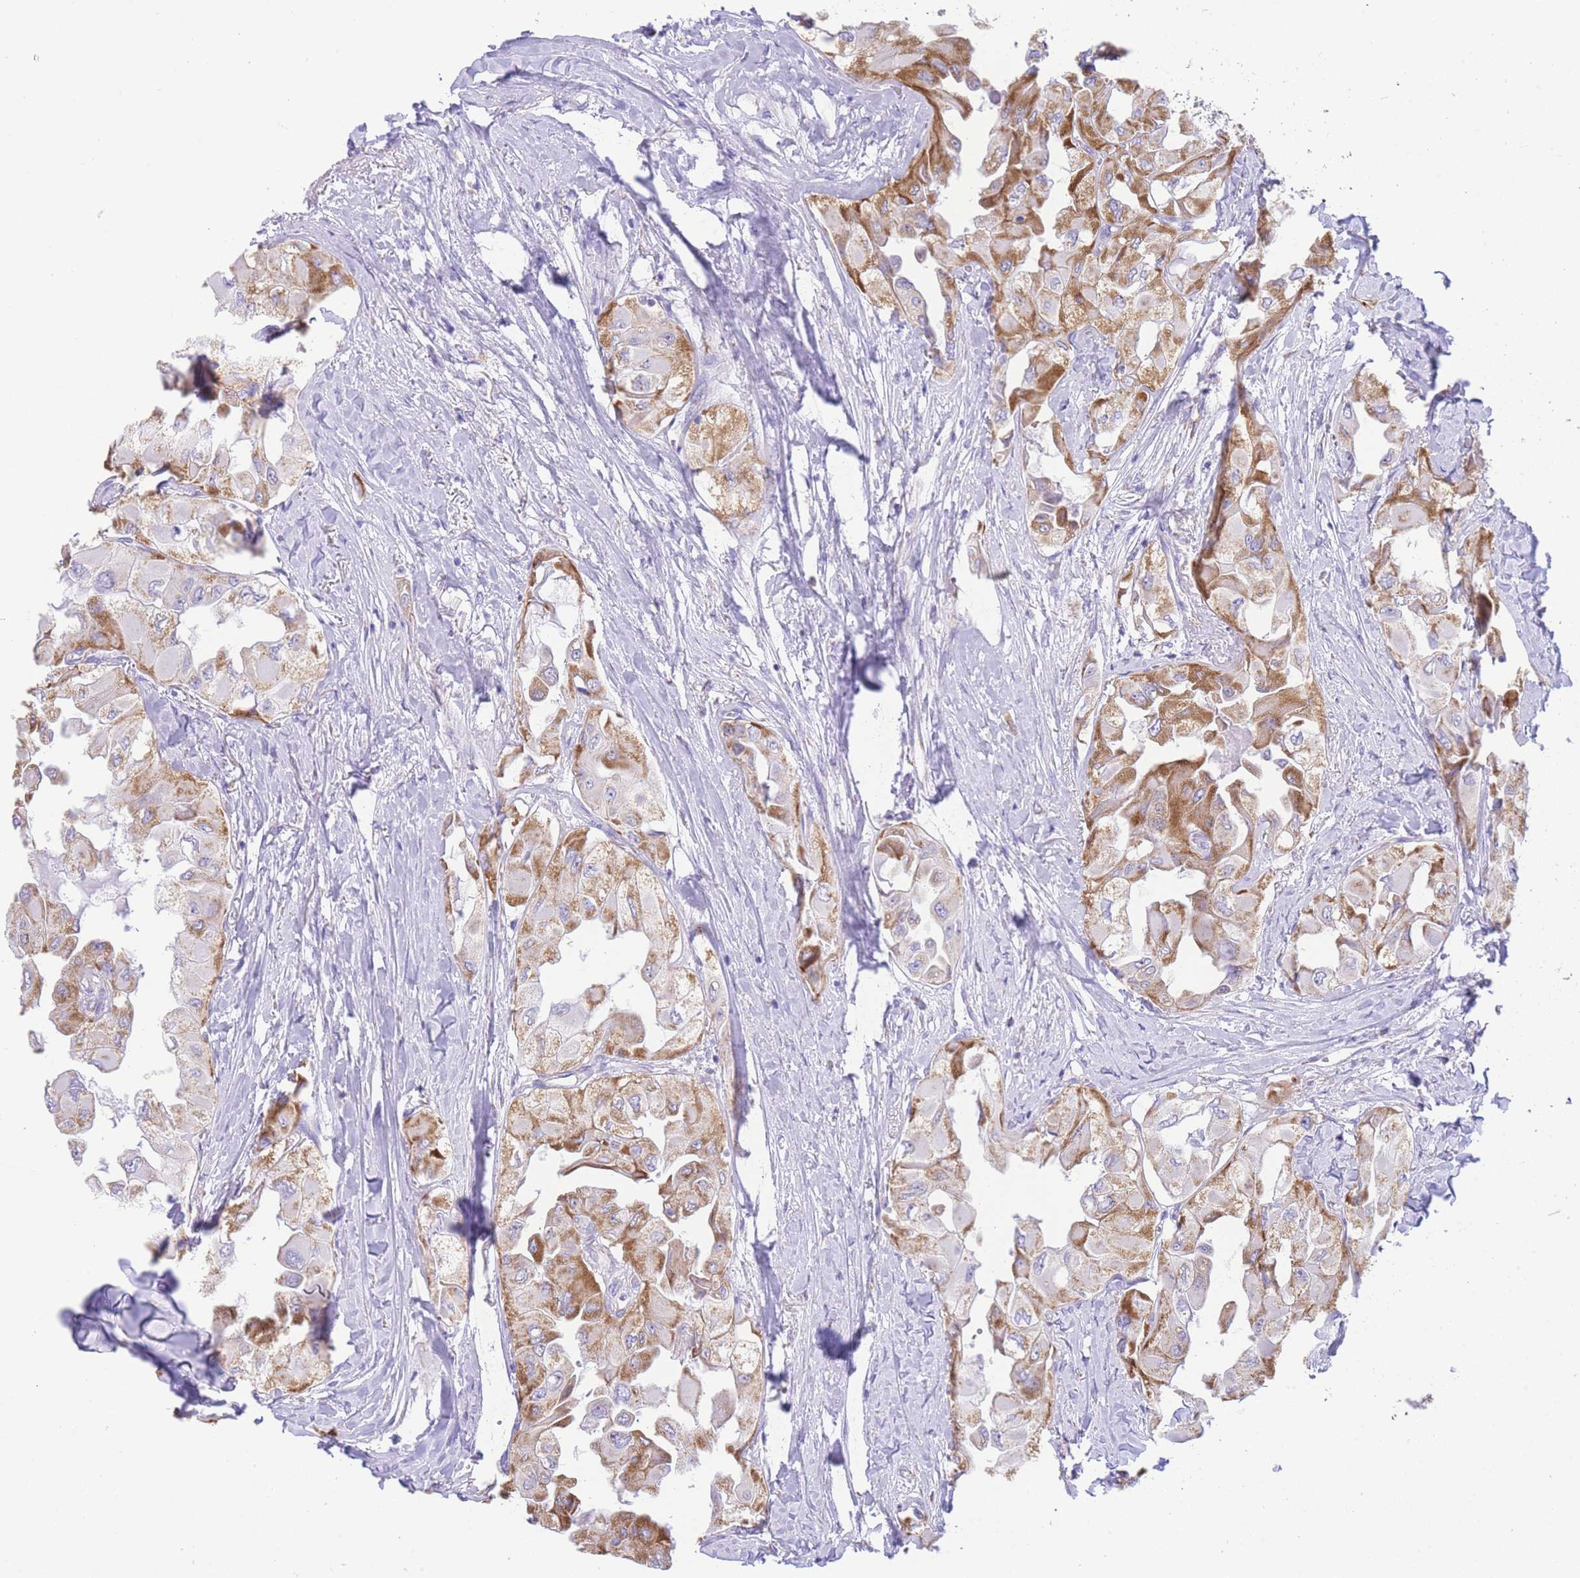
{"staining": {"intensity": "moderate", "quantity": ">75%", "location": "cytoplasmic/membranous"}, "tissue": "thyroid cancer", "cell_type": "Tumor cells", "image_type": "cancer", "snomed": [{"axis": "morphology", "description": "Normal tissue, NOS"}, {"axis": "morphology", "description": "Papillary adenocarcinoma, NOS"}, {"axis": "topography", "description": "Thyroid gland"}], "caption": "Tumor cells show medium levels of moderate cytoplasmic/membranous positivity in about >75% of cells in human papillary adenocarcinoma (thyroid).", "gene": "ACSM4", "patient": {"sex": "female", "age": 59}}